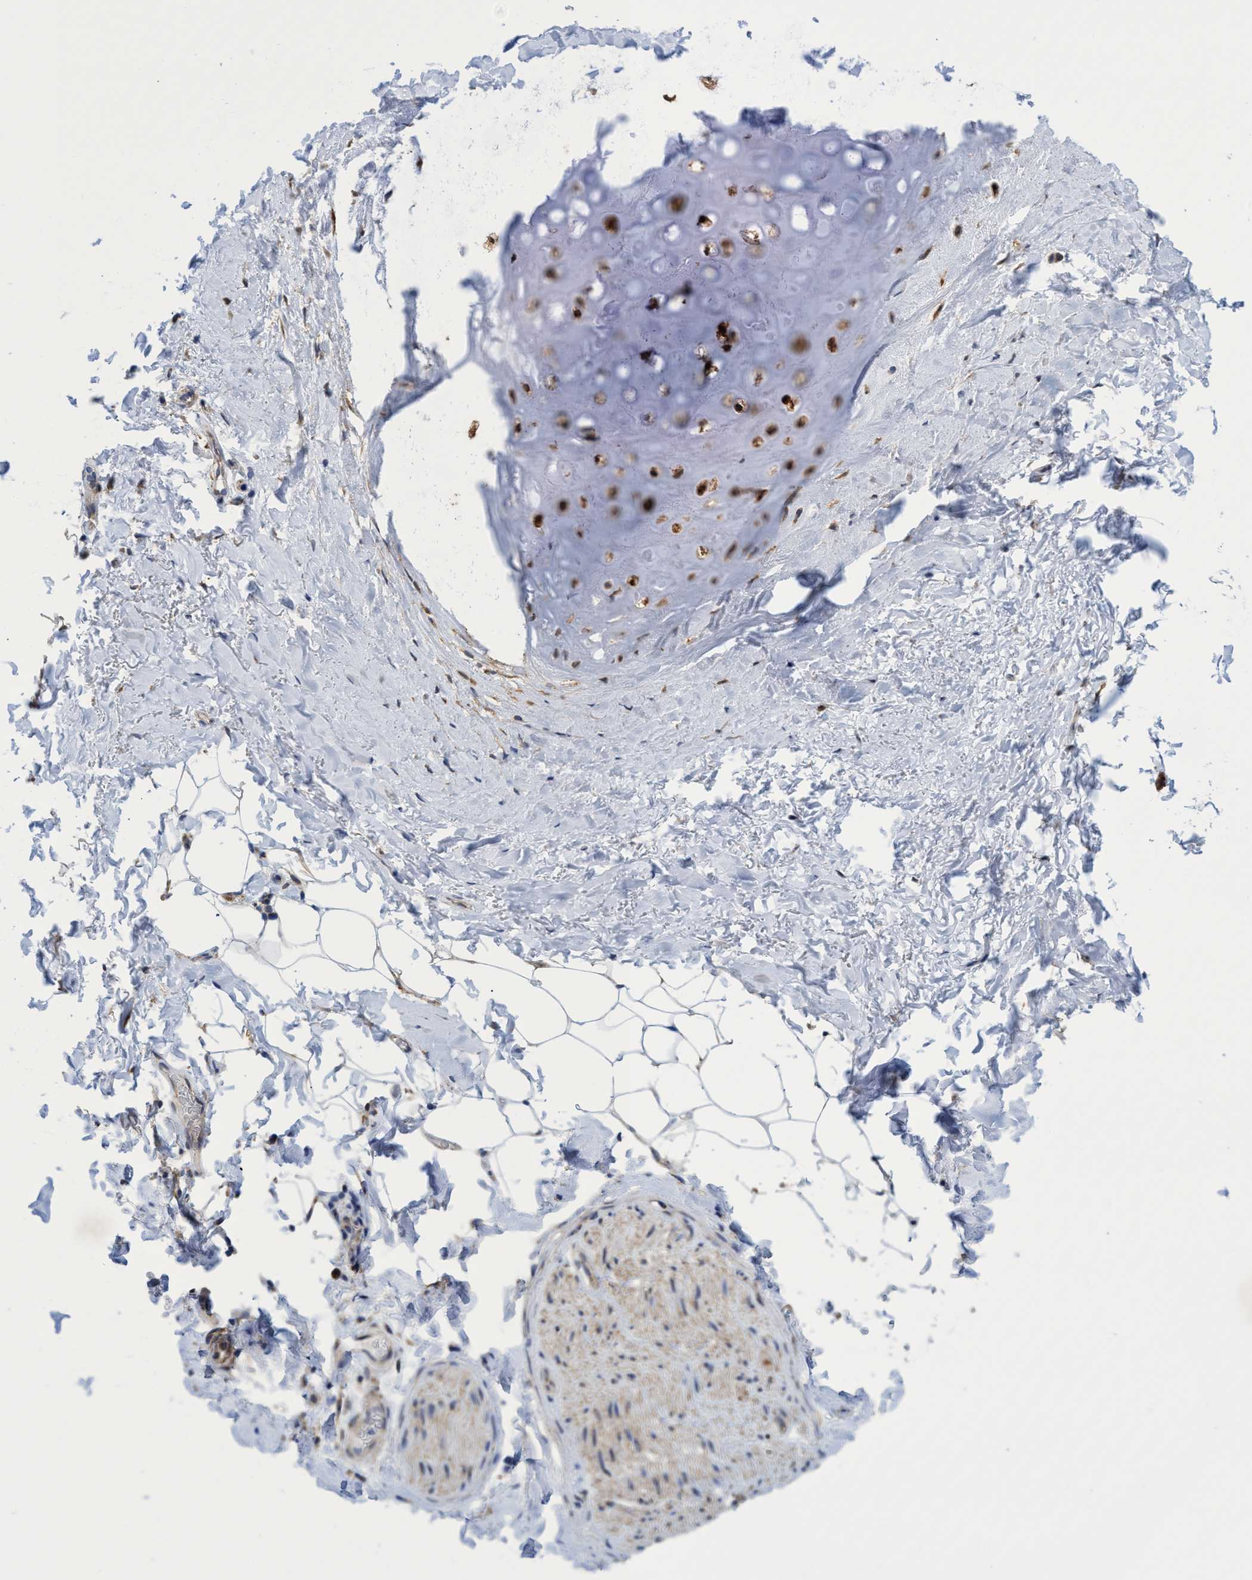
{"staining": {"intensity": "weak", "quantity": "<25%", "location": "cytoplasmic/membranous"}, "tissue": "adipose tissue", "cell_type": "Adipocytes", "image_type": "normal", "snomed": [{"axis": "morphology", "description": "Normal tissue, NOS"}, {"axis": "topography", "description": "Cartilage tissue"}, {"axis": "topography", "description": "Bronchus"}], "caption": "Immunohistochemistry image of normal adipose tissue: adipose tissue stained with DAB reveals no significant protein staining in adipocytes.", "gene": "CRYZ", "patient": {"sex": "female", "age": 73}}